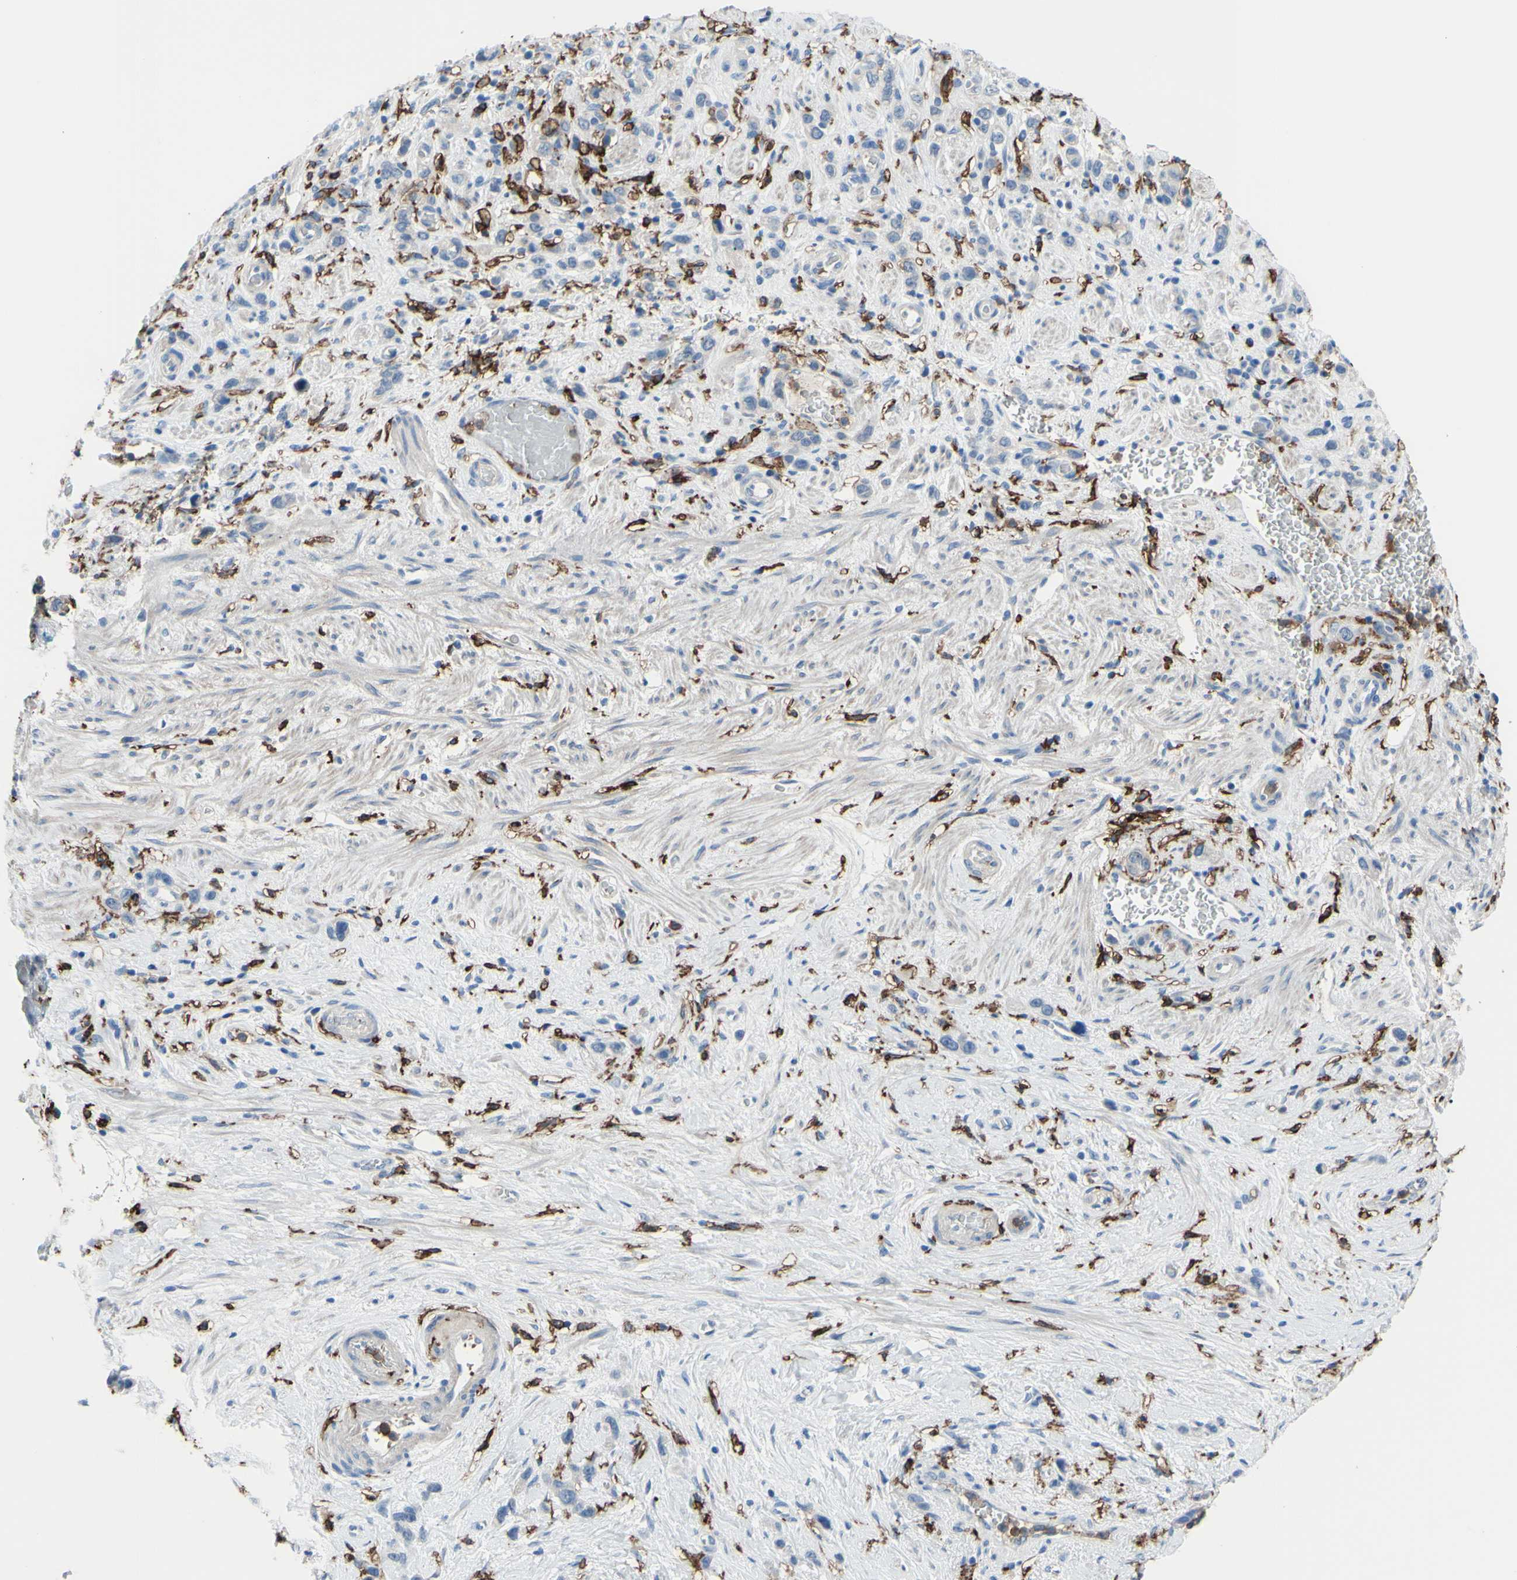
{"staining": {"intensity": "negative", "quantity": "none", "location": "none"}, "tissue": "stomach cancer", "cell_type": "Tumor cells", "image_type": "cancer", "snomed": [{"axis": "morphology", "description": "Adenocarcinoma, NOS"}, {"axis": "morphology", "description": "Adenocarcinoma, High grade"}, {"axis": "topography", "description": "Stomach, upper"}, {"axis": "topography", "description": "Stomach, lower"}], "caption": "Stomach cancer (adenocarcinoma) was stained to show a protein in brown. There is no significant expression in tumor cells. (Brightfield microscopy of DAB (3,3'-diaminobenzidine) immunohistochemistry (IHC) at high magnification).", "gene": "FCGR2A", "patient": {"sex": "female", "age": 65}}